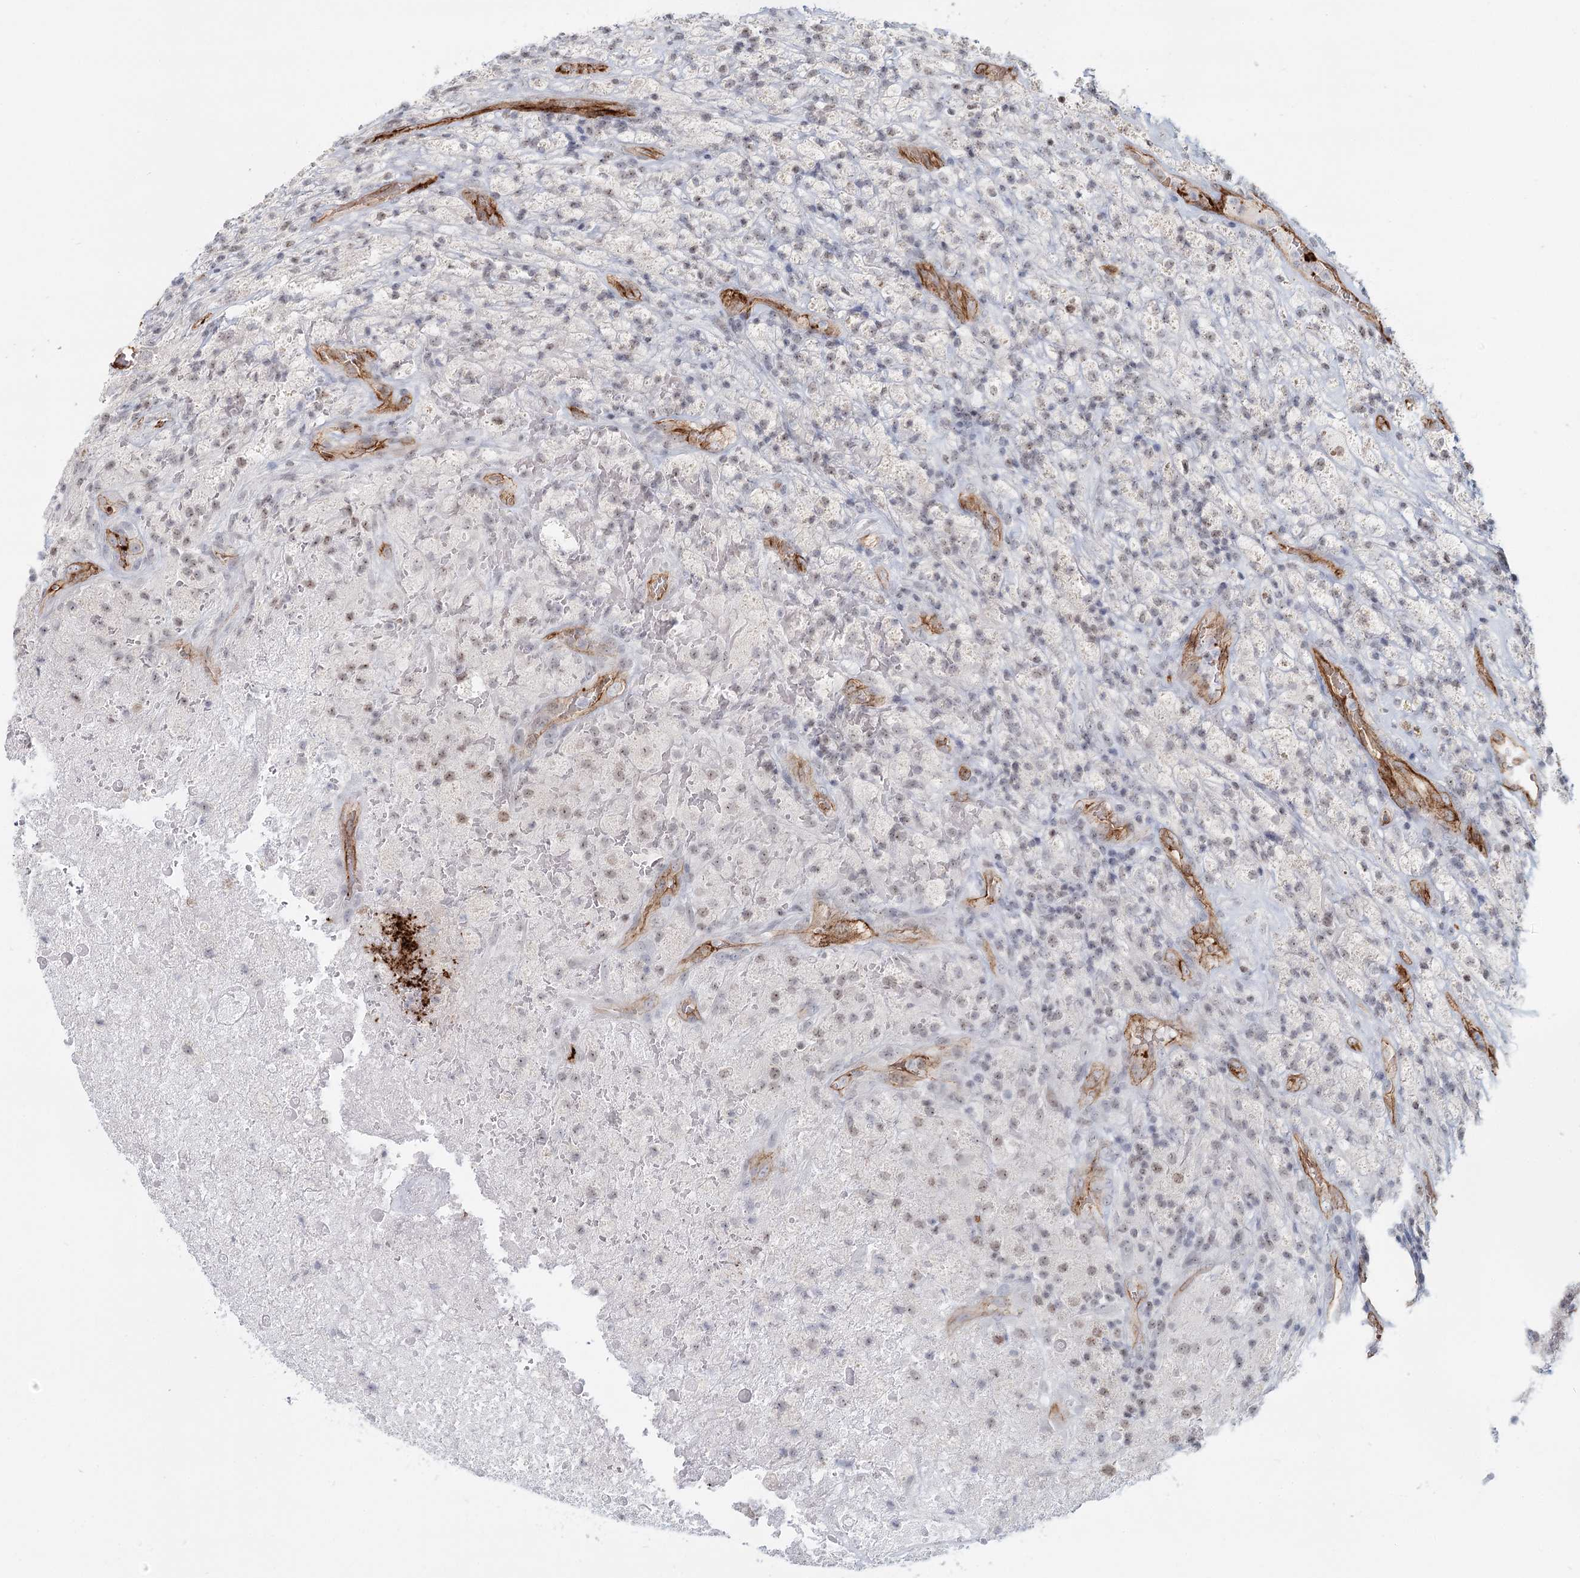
{"staining": {"intensity": "weak", "quantity": "25%-75%", "location": "nuclear"}, "tissue": "glioma", "cell_type": "Tumor cells", "image_type": "cancer", "snomed": [{"axis": "morphology", "description": "Glioma, malignant, High grade"}, {"axis": "topography", "description": "Brain"}], "caption": "The immunohistochemical stain highlights weak nuclear positivity in tumor cells of malignant glioma (high-grade) tissue.", "gene": "ZFYVE28", "patient": {"sex": "male", "age": 69}}